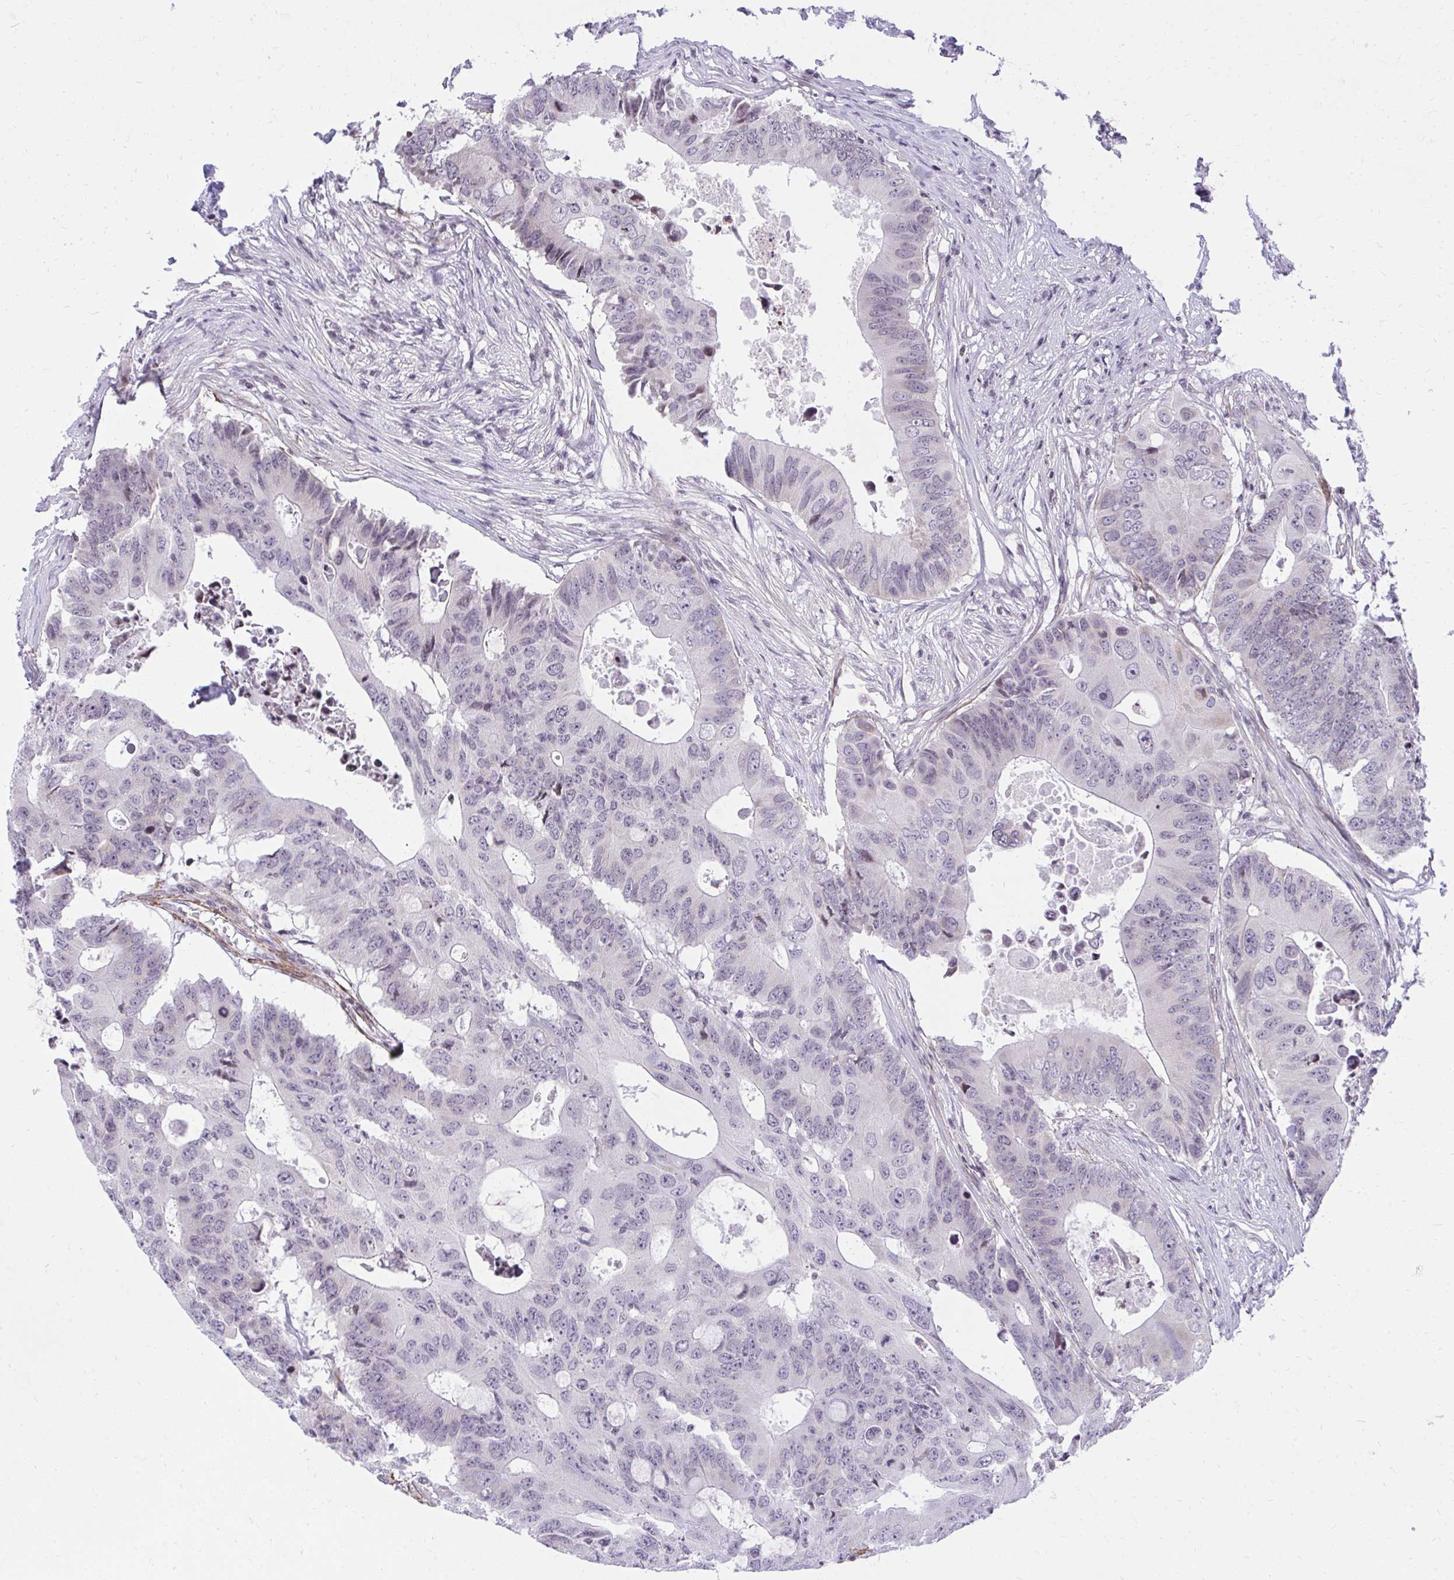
{"staining": {"intensity": "negative", "quantity": "none", "location": "none"}, "tissue": "colorectal cancer", "cell_type": "Tumor cells", "image_type": "cancer", "snomed": [{"axis": "morphology", "description": "Adenocarcinoma, NOS"}, {"axis": "topography", "description": "Colon"}], "caption": "Immunohistochemical staining of human colorectal cancer (adenocarcinoma) displays no significant positivity in tumor cells. Brightfield microscopy of IHC stained with DAB (3,3'-diaminobenzidine) (brown) and hematoxylin (blue), captured at high magnification.", "gene": "KCNN4", "patient": {"sex": "male", "age": 71}}